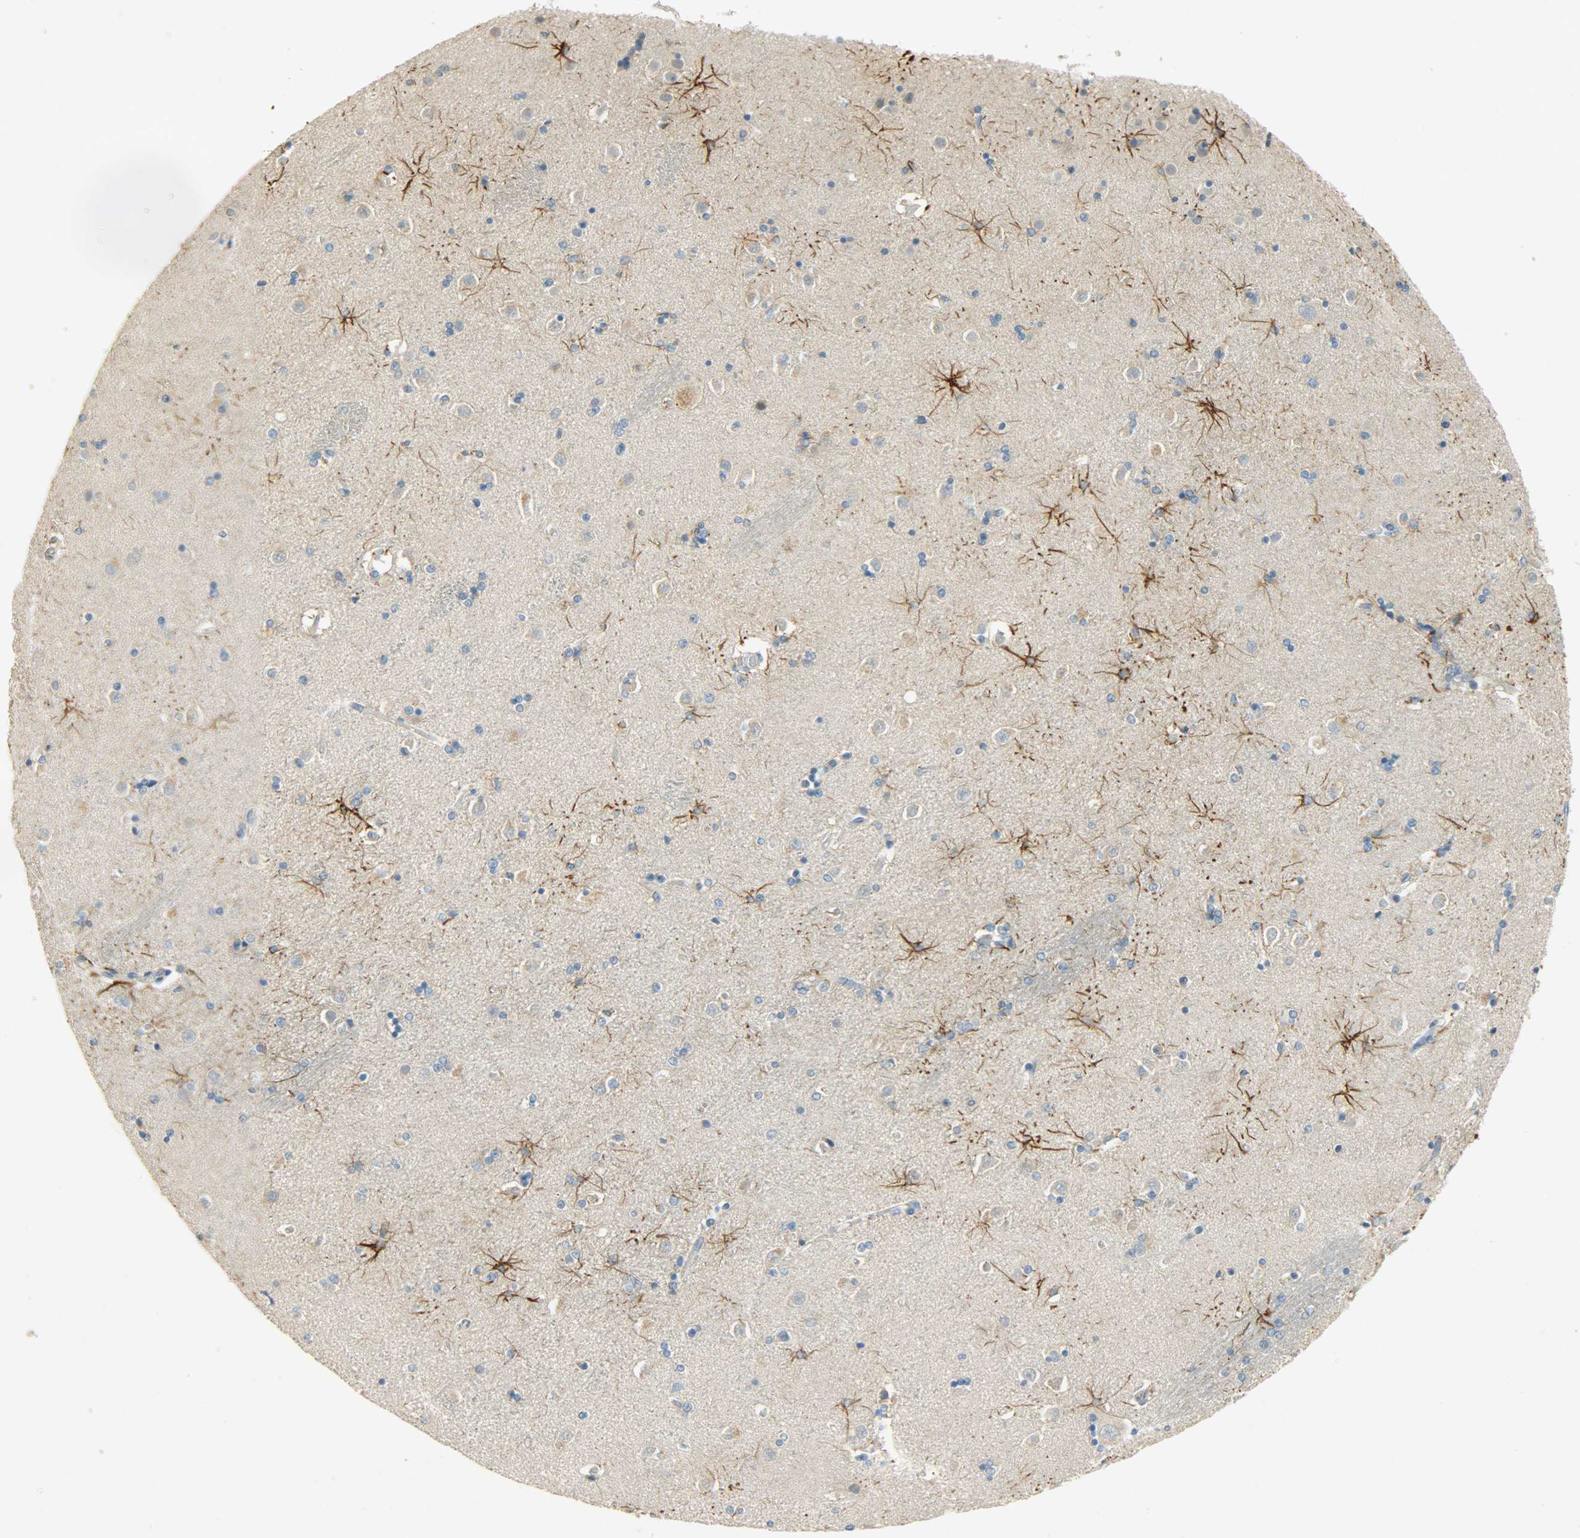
{"staining": {"intensity": "moderate", "quantity": "<25%", "location": "cytoplasmic/membranous"}, "tissue": "caudate", "cell_type": "Glial cells", "image_type": "normal", "snomed": [{"axis": "morphology", "description": "Normal tissue, NOS"}, {"axis": "topography", "description": "Lateral ventricle wall"}], "caption": "Immunohistochemical staining of benign human caudate exhibits <25% levels of moderate cytoplasmic/membranous protein staining in approximately <25% of glial cells.", "gene": "DSG2", "patient": {"sex": "female", "age": 54}}